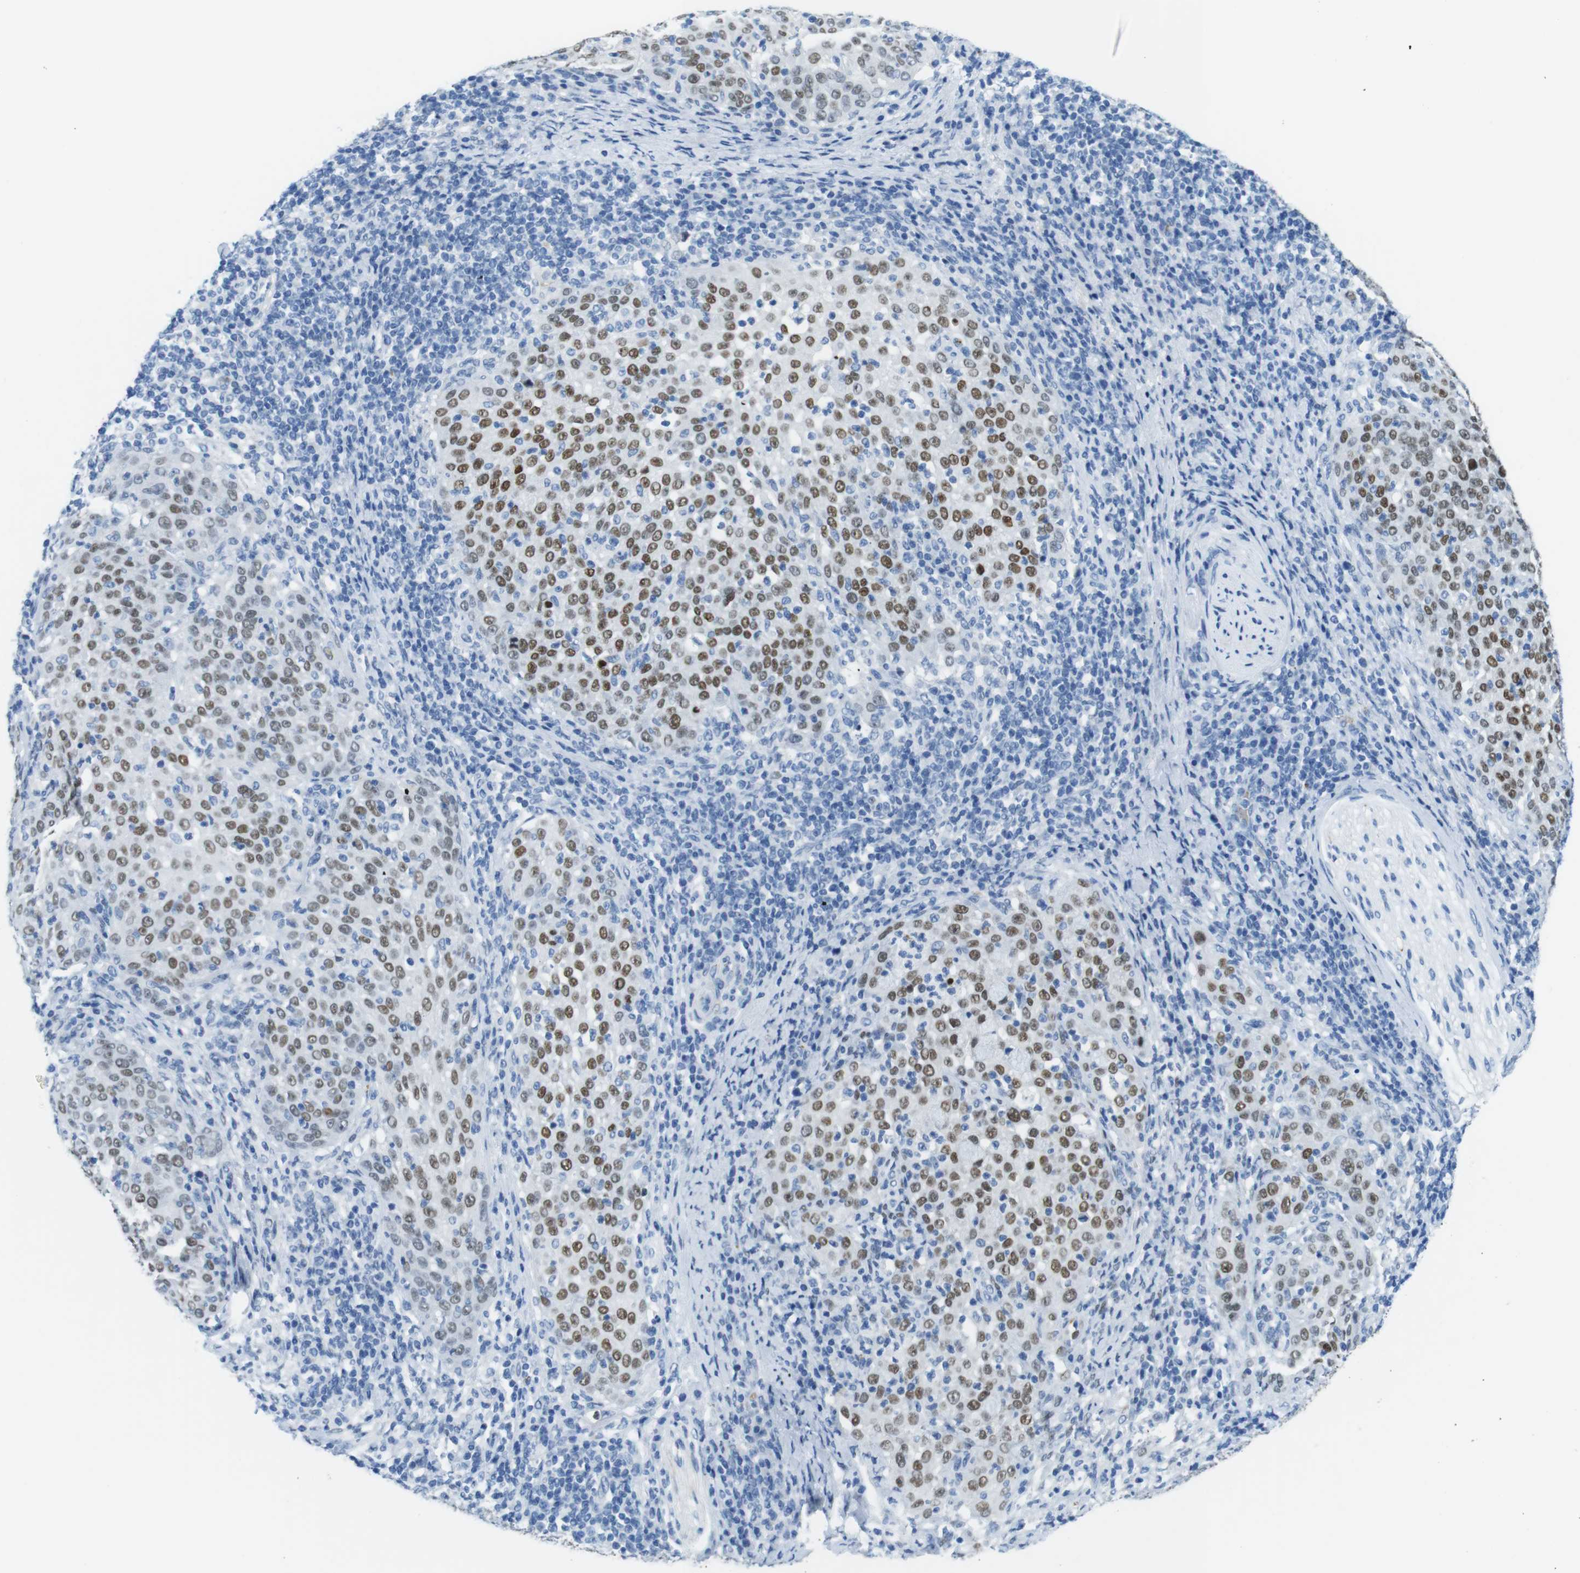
{"staining": {"intensity": "moderate", "quantity": ">75%", "location": "nuclear"}, "tissue": "cervical cancer", "cell_type": "Tumor cells", "image_type": "cancer", "snomed": [{"axis": "morphology", "description": "Squamous cell carcinoma, NOS"}, {"axis": "topography", "description": "Cervix"}], "caption": "Tumor cells exhibit moderate nuclear staining in approximately >75% of cells in cervical cancer. Ihc stains the protein of interest in brown and the nuclei are stained blue.", "gene": "TFAP2C", "patient": {"sex": "female", "age": 51}}